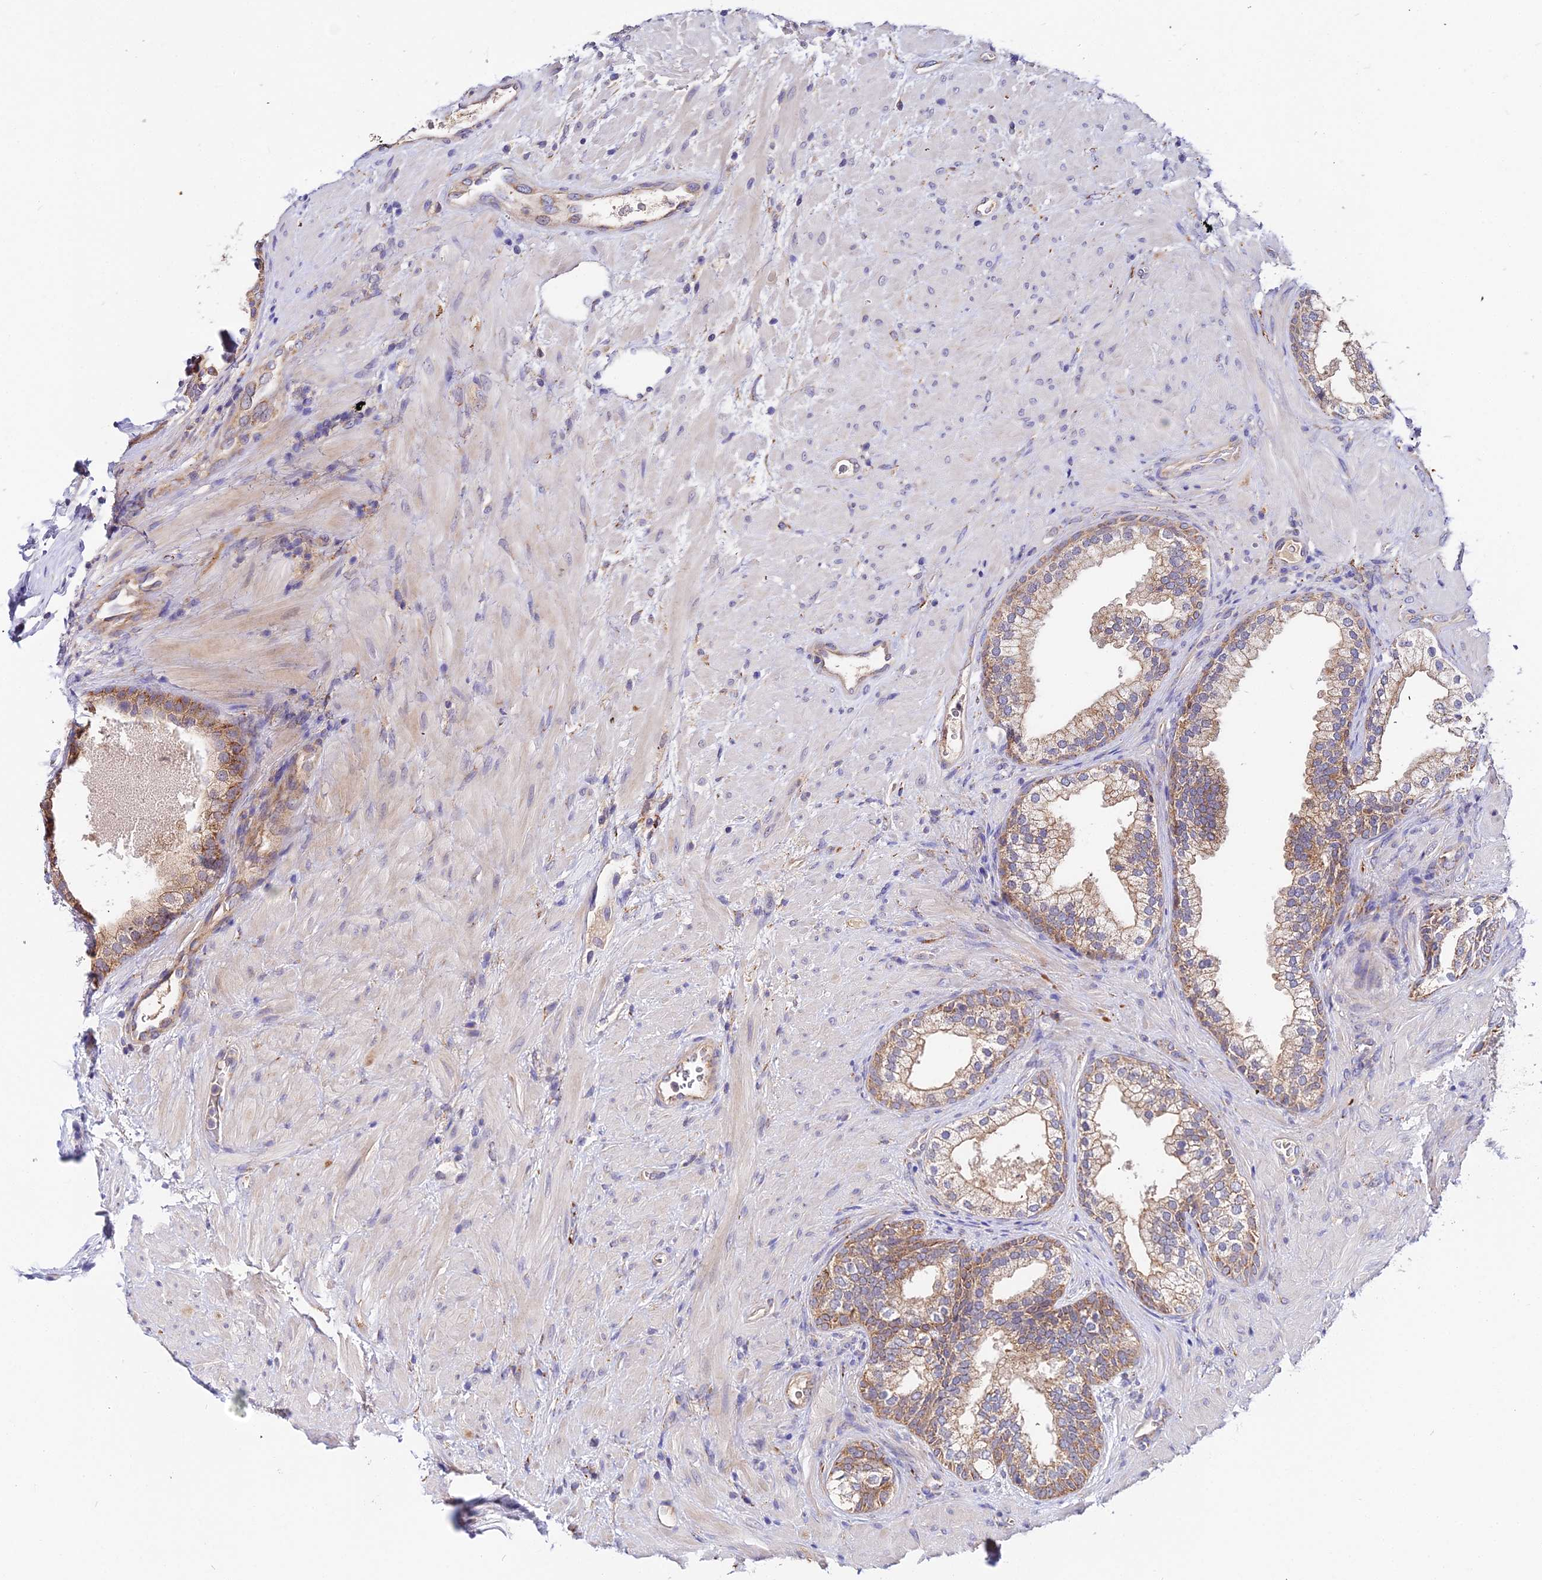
{"staining": {"intensity": "moderate", "quantity": ">75%", "location": "cytoplasmic/membranous"}, "tissue": "prostate", "cell_type": "Glandular cells", "image_type": "normal", "snomed": [{"axis": "morphology", "description": "Normal tissue, NOS"}, {"axis": "topography", "description": "Prostate"}], "caption": "Protein positivity by immunohistochemistry shows moderate cytoplasmic/membranous positivity in about >75% of glandular cells in benign prostate.", "gene": "ZBED8", "patient": {"sex": "male", "age": 76}}